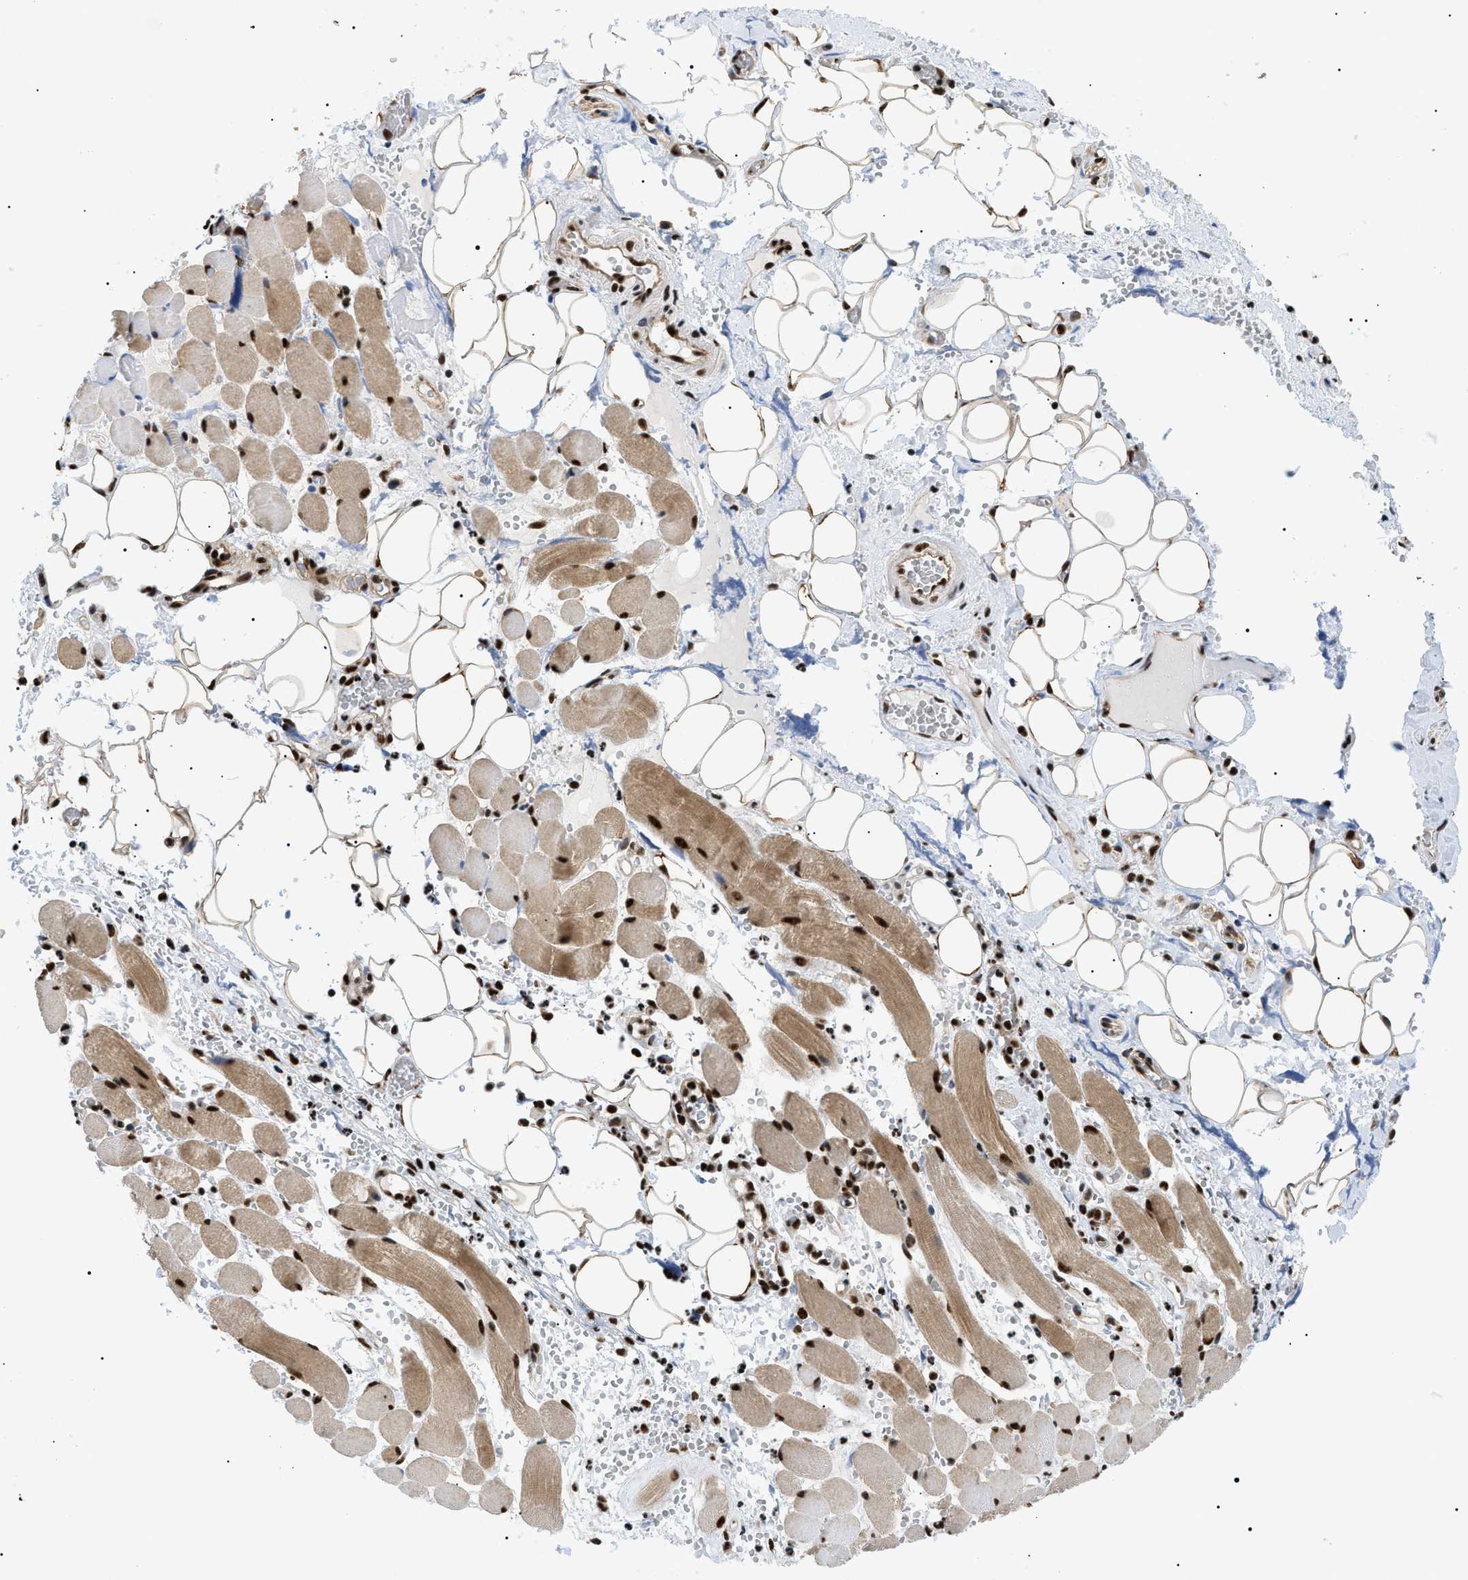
{"staining": {"intensity": "weak", "quantity": "25%-75%", "location": "cytoplasmic/membranous"}, "tissue": "adipose tissue", "cell_type": "Adipocytes", "image_type": "normal", "snomed": [{"axis": "morphology", "description": "Squamous cell carcinoma, NOS"}, {"axis": "topography", "description": "Oral tissue"}, {"axis": "topography", "description": "Head-Neck"}], "caption": "The image exhibits staining of normal adipose tissue, revealing weak cytoplasmic/membranous protein positivity (brown color) within adipocytes. The staining is performed using DAB (3,3'-diaminobenzidine) brown chromogen to label protein expression. The nuclei are counter-stained blue using hematoxylin.", "gene": "CWC25", "patient": {"sex": "female", "age": 50}}